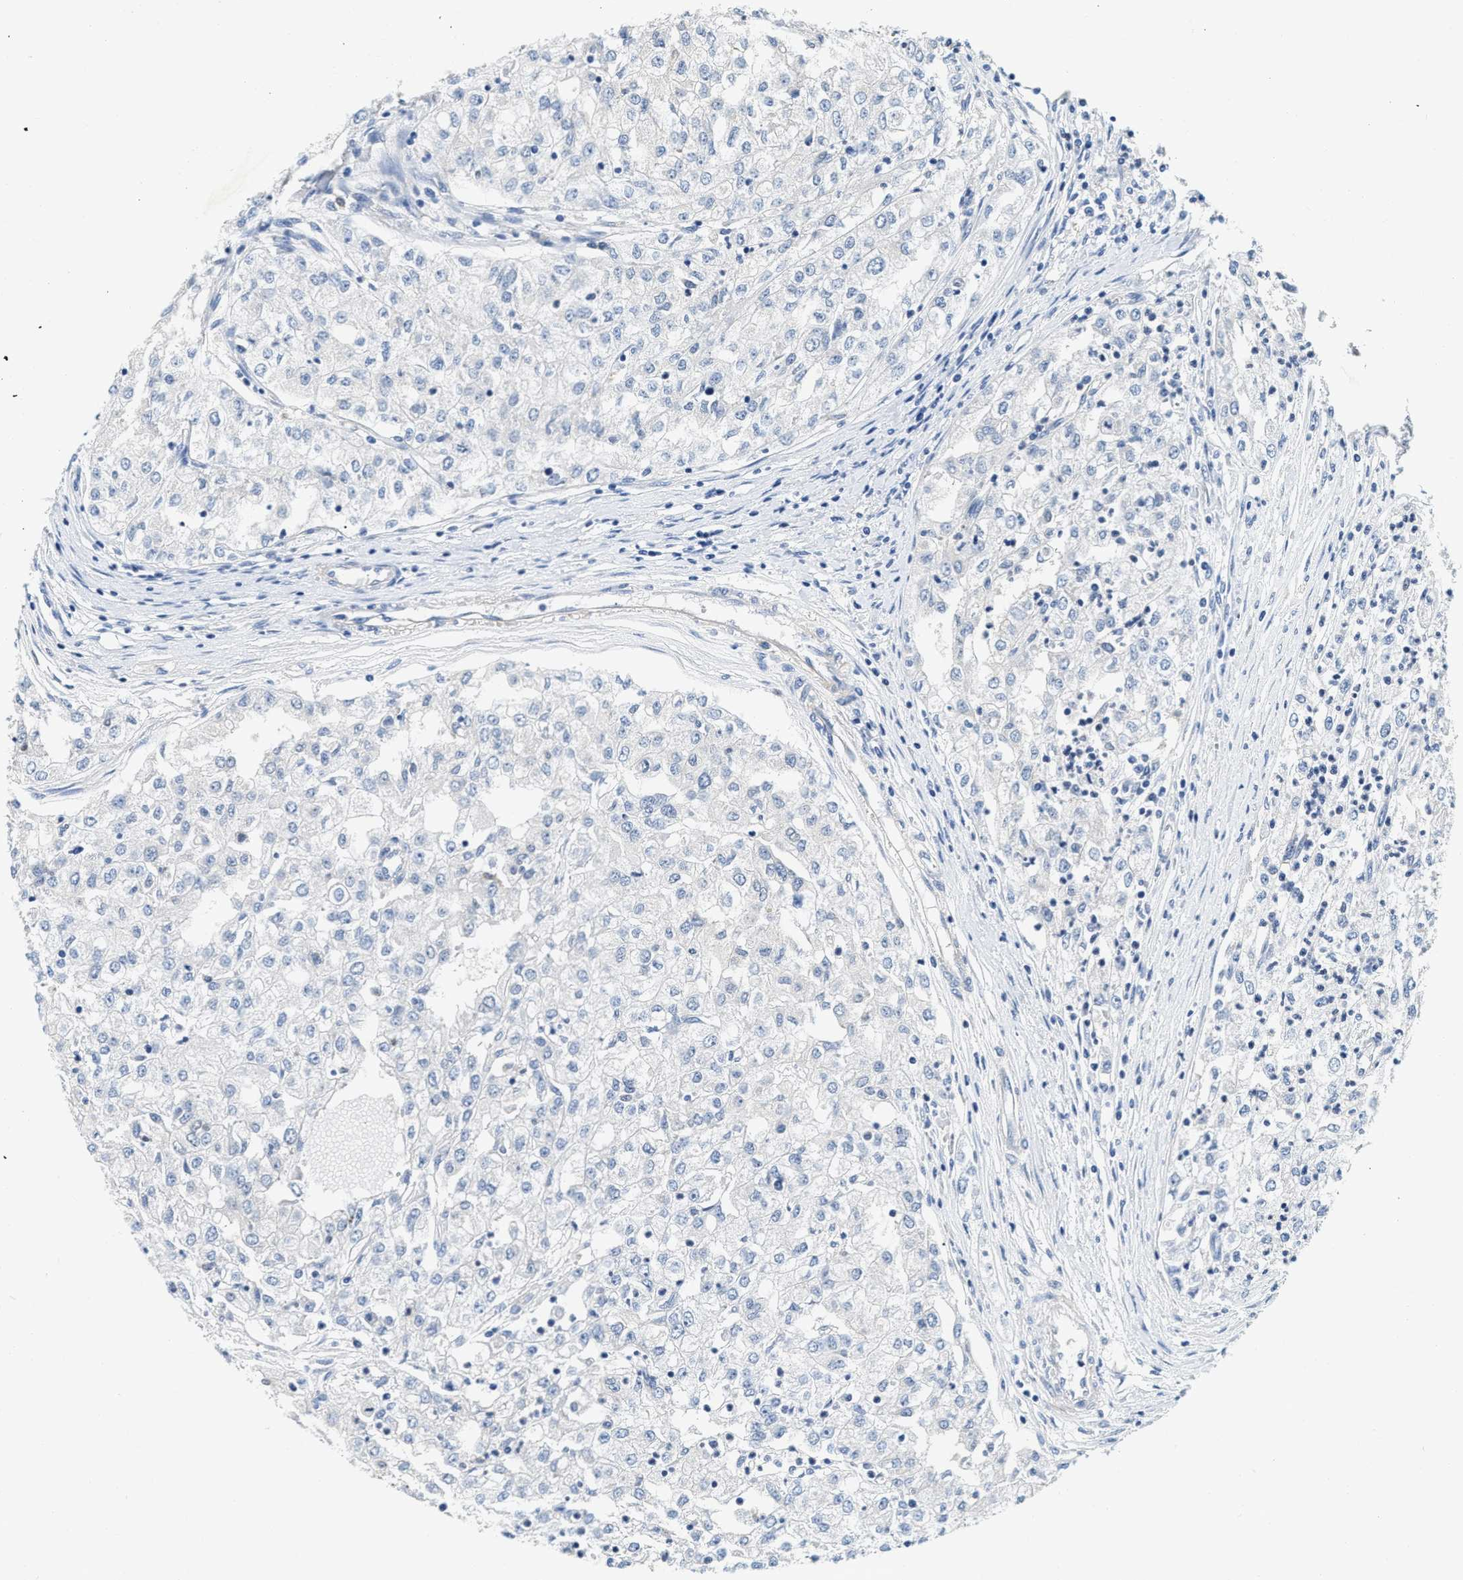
{"staining": {"intensity": "negative", "quantity": "none", "location": "none"}, "tissue": "renal cancer", "cell_type": "Tumor cells", "image_type": "cancer", "snomed": [{"axis": "morphology", "description": "Adenocarcinoma, NOS"}, {"axis": "topography", "description": "Kidney"}], "caption": "Renal cancer stained for a protein using immunohistochemistry exhibits no positivity tumor cells.", "gene": "EIF2AK2", "patient": {"sex": "female", "age": 54}}